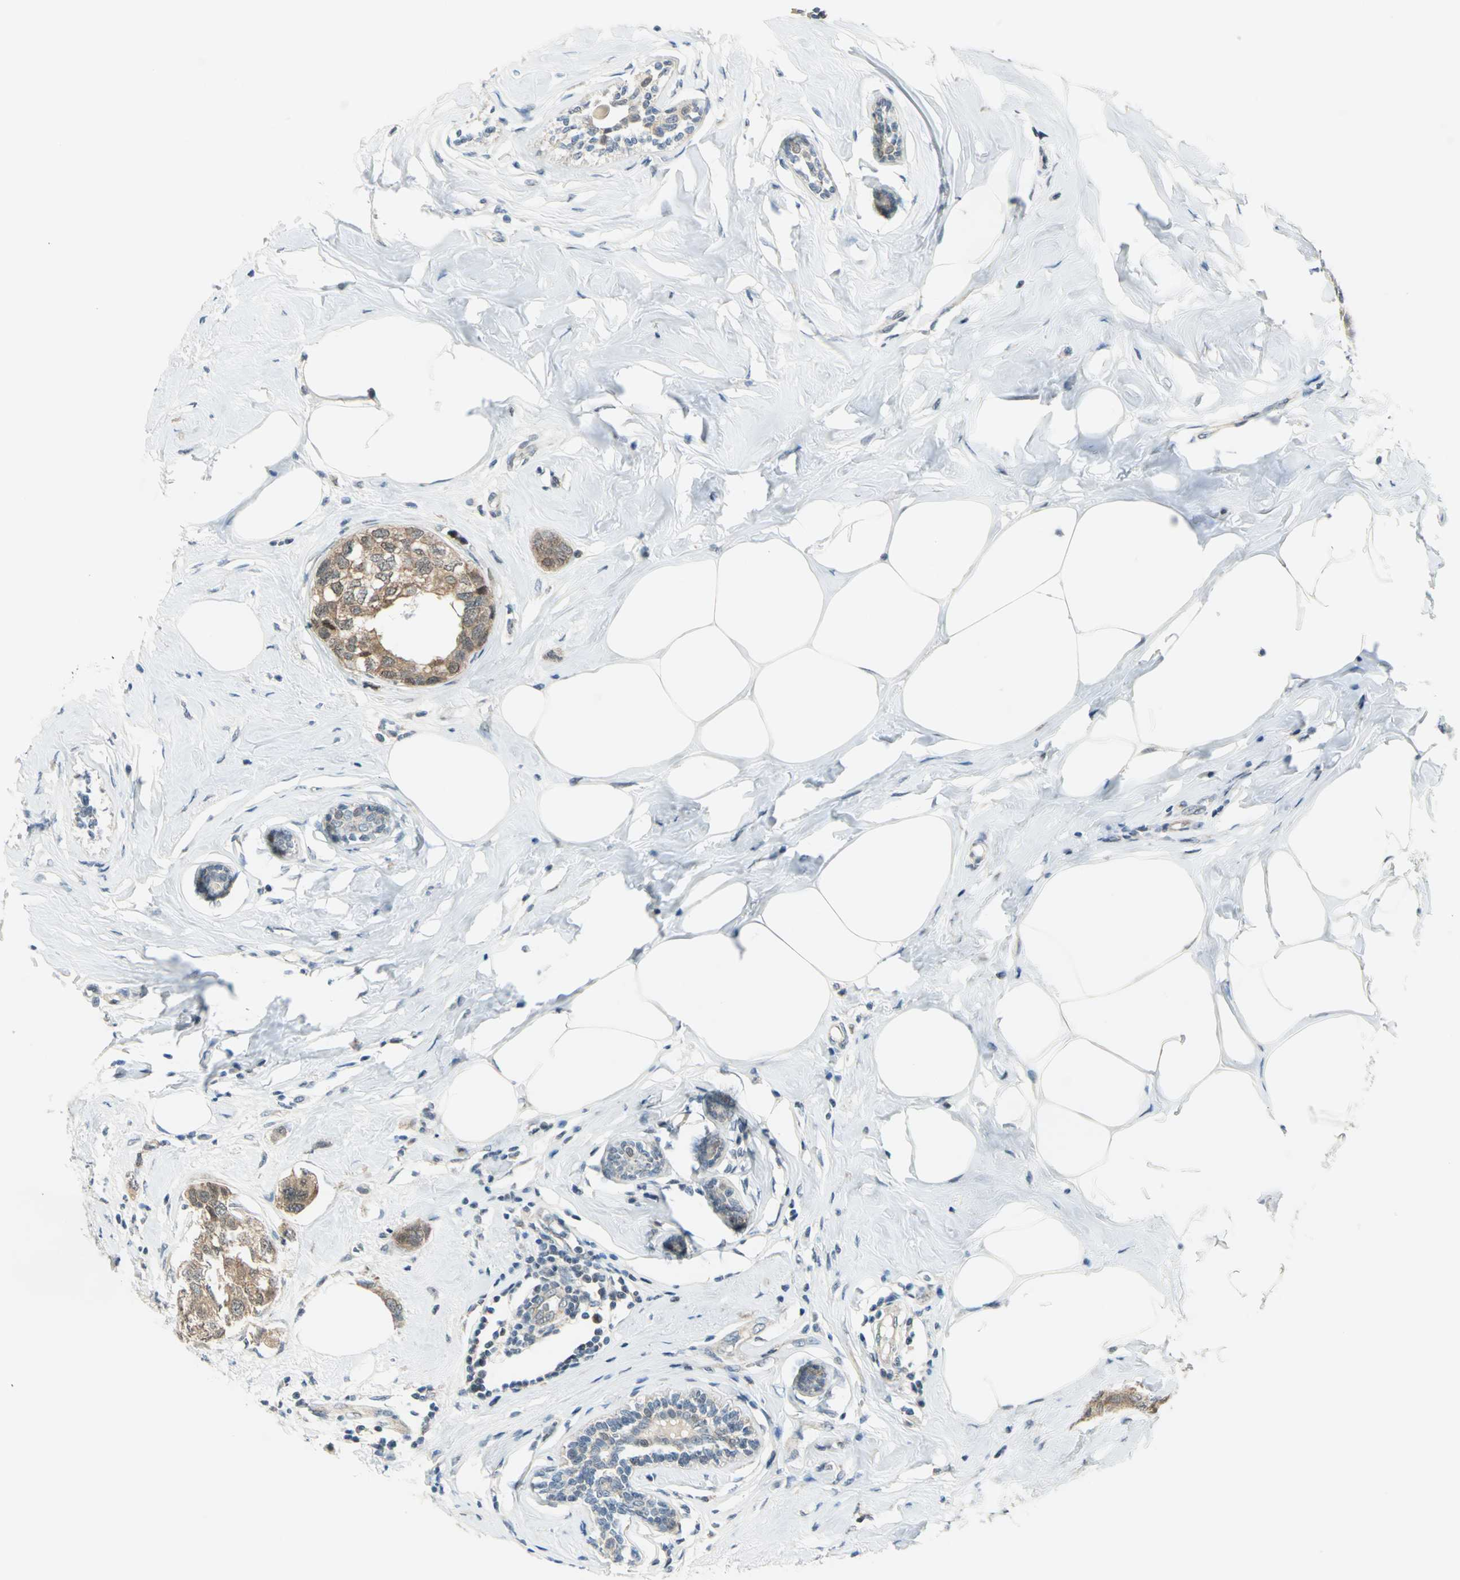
{"staining": {"intensity": "moderate", "quantity": ">75%", "location": "cytoplasmic/membranous"}, "tissue": "breast cancer", "cell_type": "Tumor cells", "image_type": "cancer", "snomed": [{"axis": "morphology", "description": "Normal tissue, NOS"}, {"axis": "morphology", "description": "Duct carcinoma"}, {"axis": "topography", "description": "Breast"}], "caption": "Tumor cells demonstrate medium levels of moderate cytoplasmic/membranous expression in approximately >75% of cells in breast cancer.", "gene": "PIN1", "patient": {"sex": "female", "age": 50}}